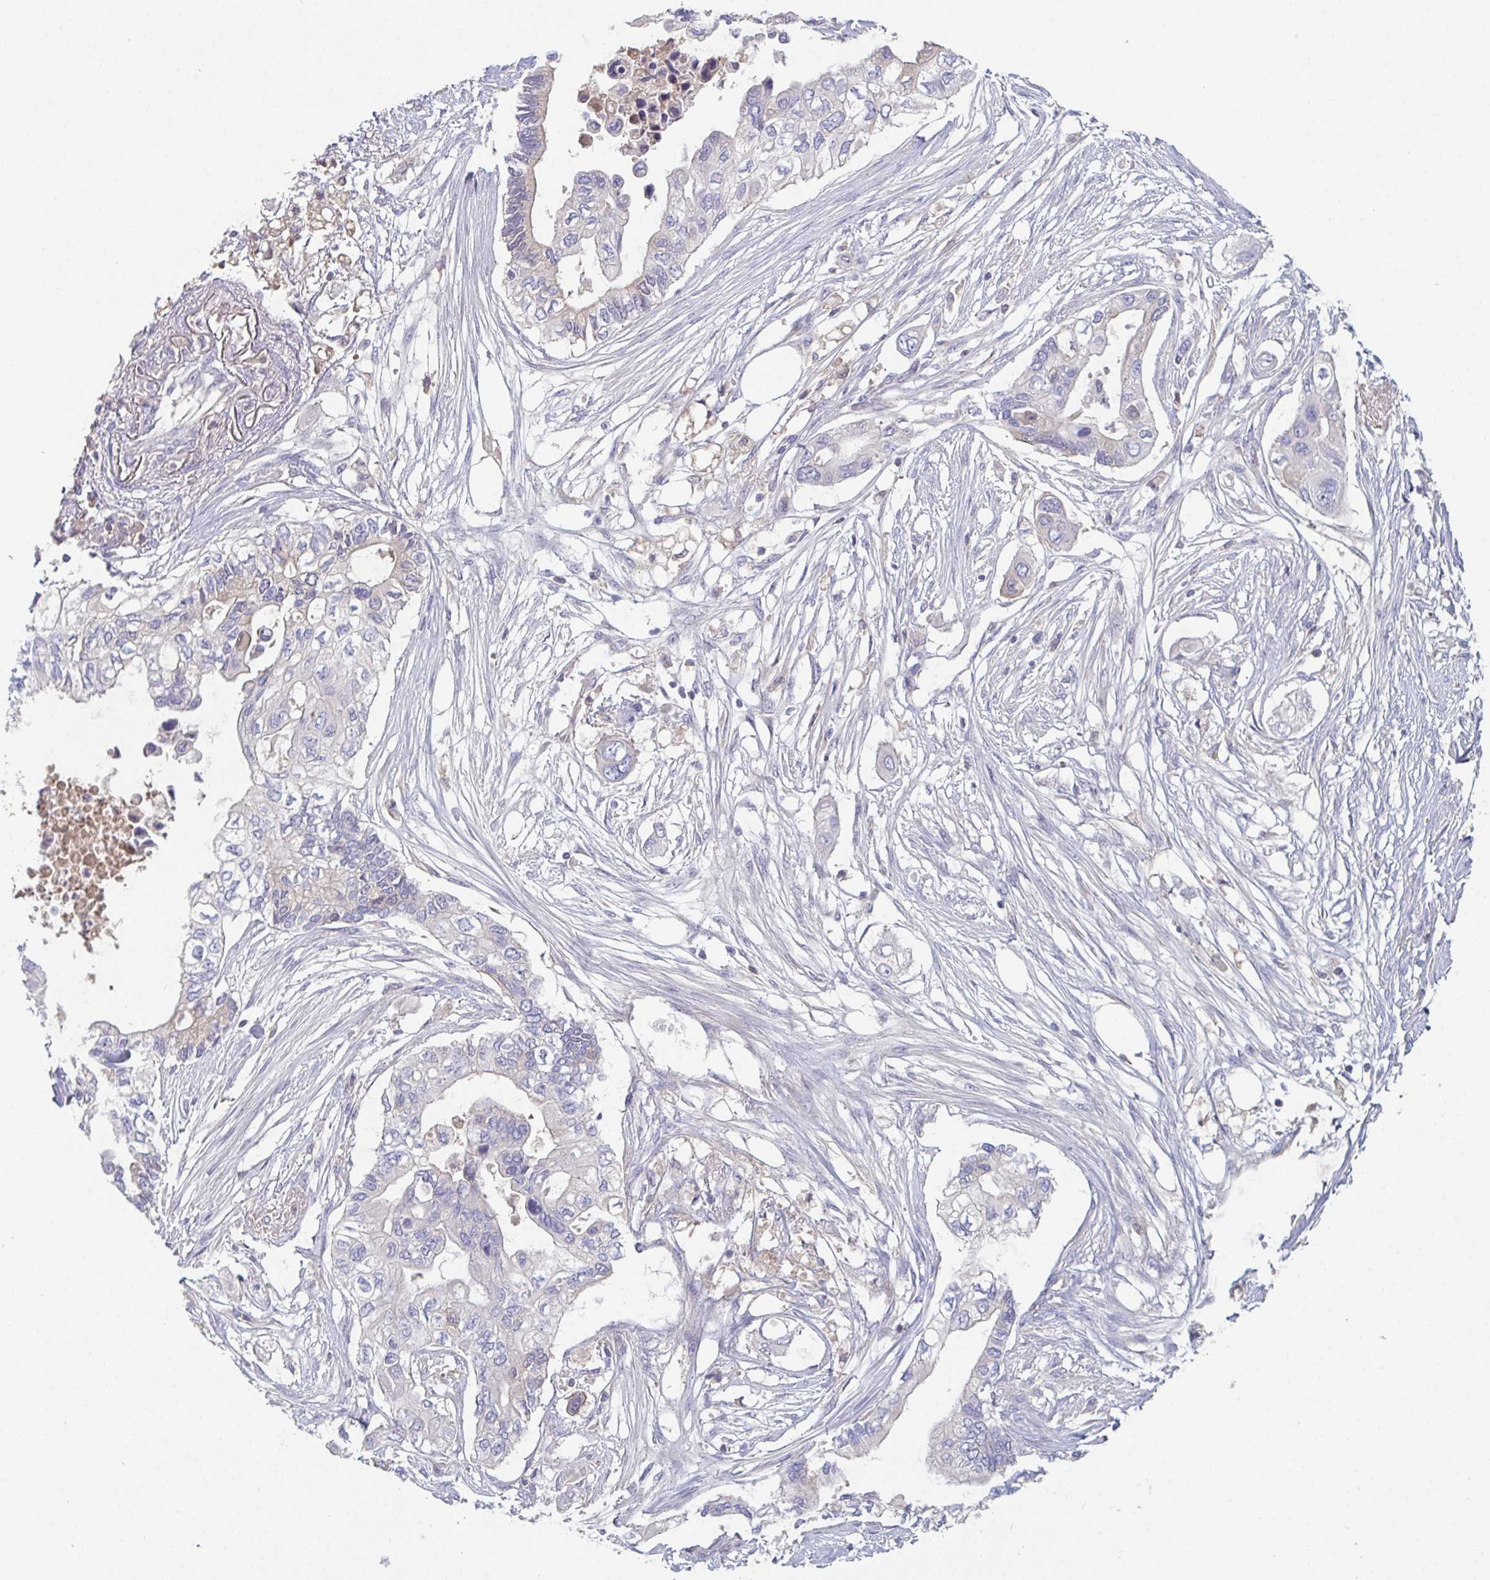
{"staining": {"intensity": "negative", "quantity": "none", "location": "none"}, "tissue": "pancreatic cancer", "cell_type": "Tumor cells", "image_type": "cancer", "snomed": [{"axis": "morphology", "description": "Adenocarcinoma, NOS"}, {"axis": "topography", "description": "Pancreas"}], "caption": "A high-resolution micrograph shows IHC staining of pancreatic adenocarcinoma, which demonstrates no significant positivity in tumor cells.", "gene": "HGFAC", "patient": {"sex": "female", "age": 63}}